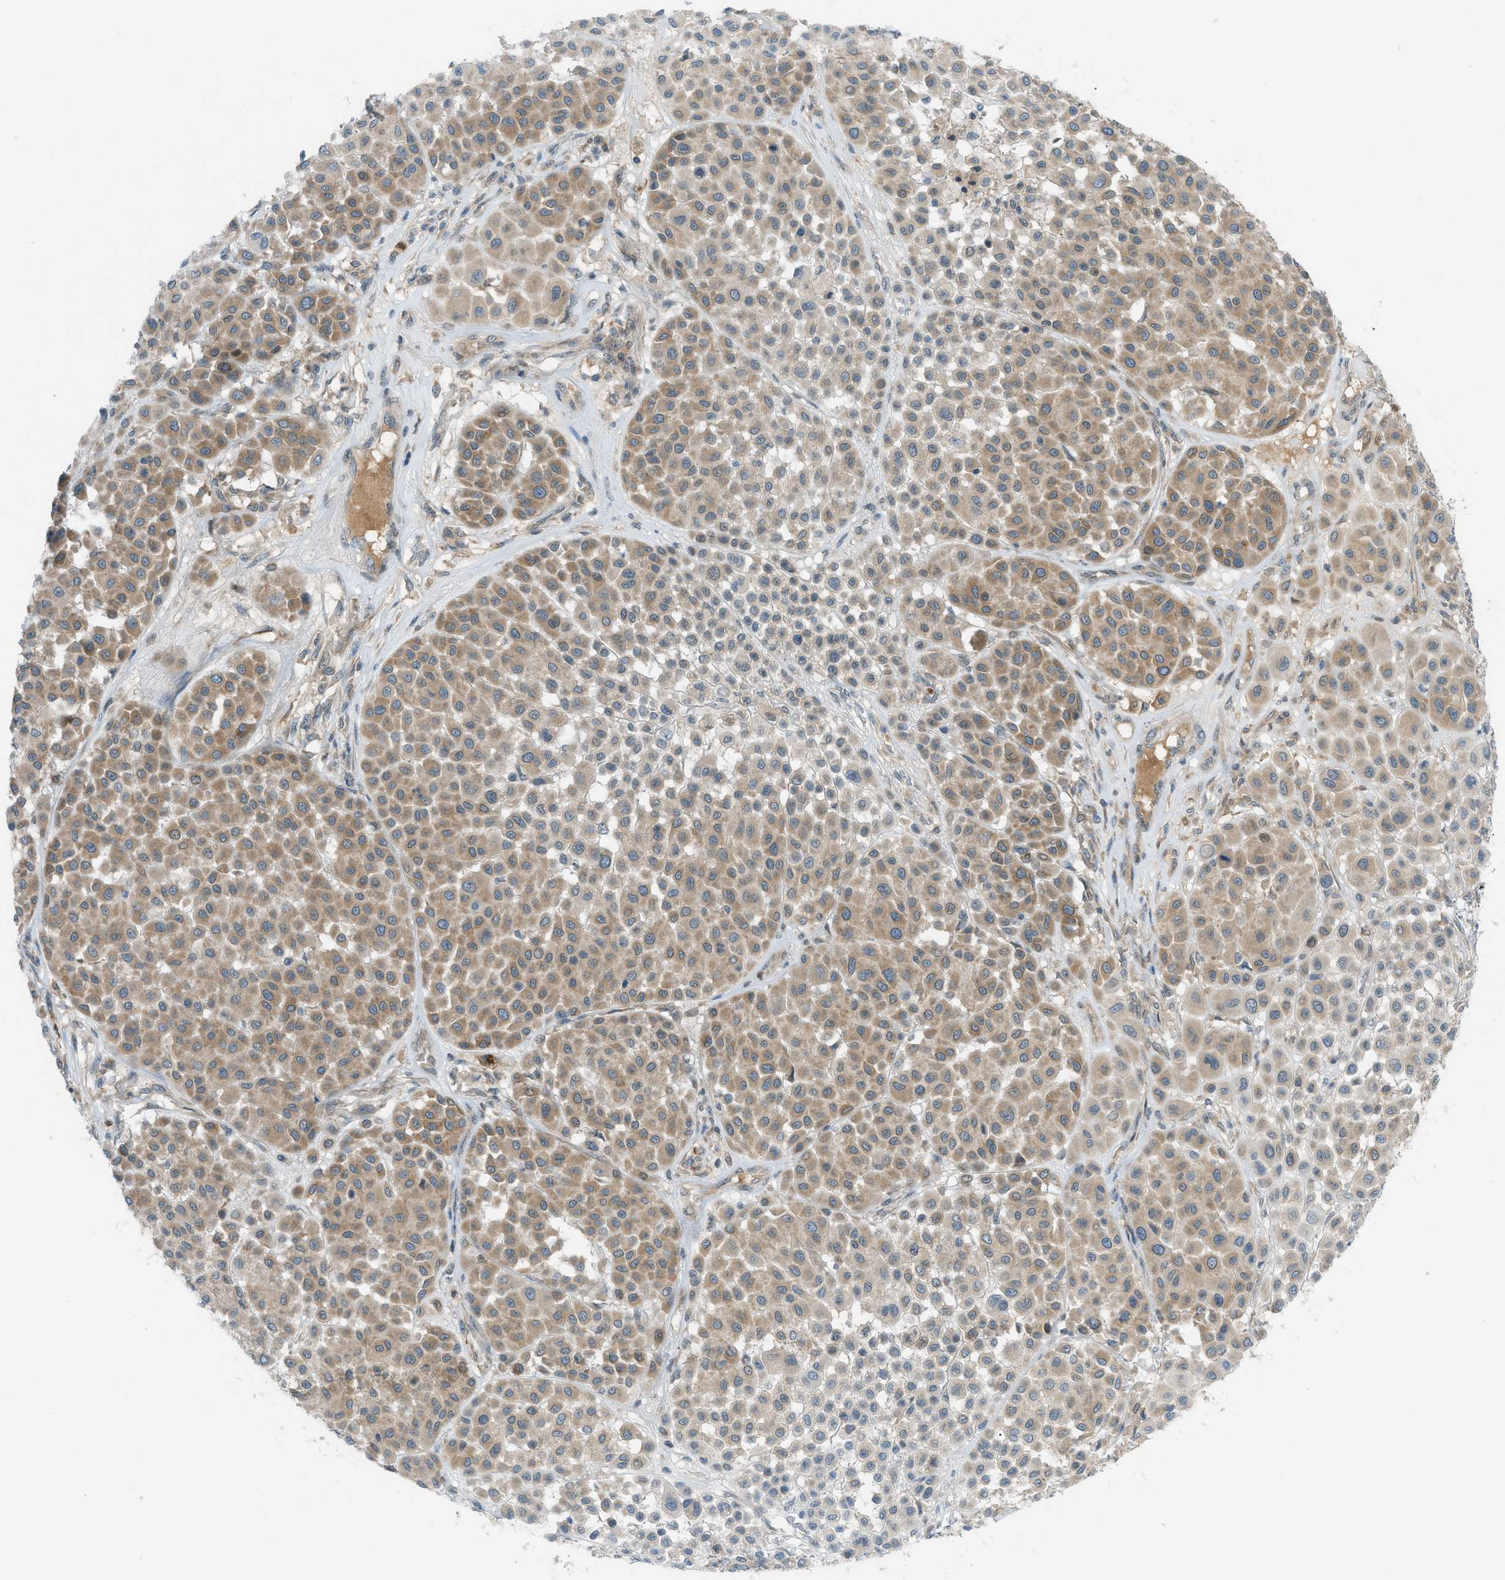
{"staining": {"intensity": "weak", "quantity": ">75%", "location": "cytoplasmic/membranous"}, "tissue": "melanoma", "cell_type": "Tumor cells", "image_type": "cancer", "snomed": [{"axis": "morphology", "description": "Malignant melanoma, Metastatic site"}, {"axis": "topography", "description": "Soft tissue"}], "caption": "Malignant melanoma (metastatic site) tissue demonstrates weak cytoplasmic/membranous positivity in approximately >75% of tumor cells", "gene": "DYRK1A", "patient": {"sex": "male", "age": 41}}